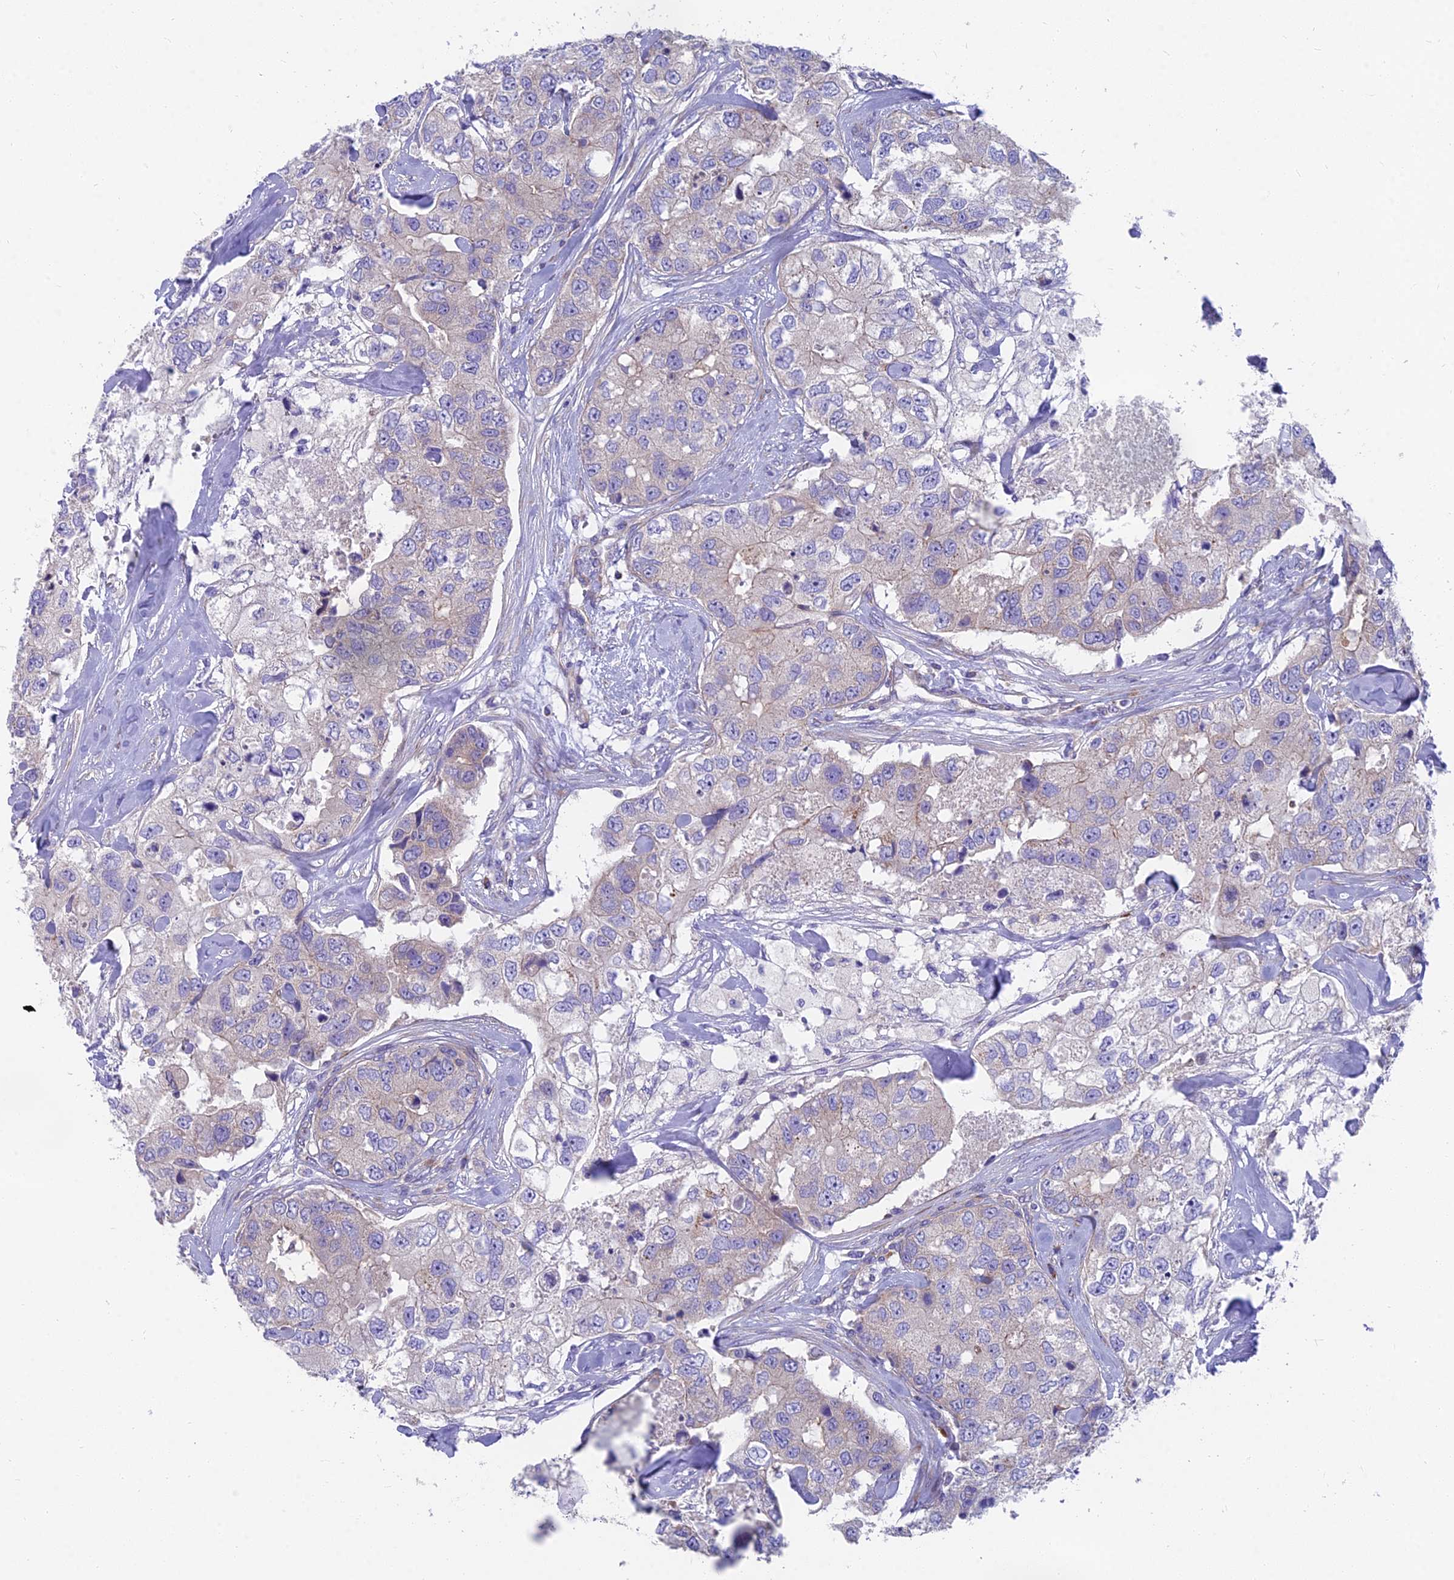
{"staining": {"intensity": "negative", "quantity": "none", "location": "none"}, "tissue": "breast cancer", "cell_type": "Tumor cells", "image_type": "cancer", "snomed": [{"axis": "morphology", "description": "Duct carcinoma"}, {"axis": "topography", "description": "Breast"}], "caption": "The immunohistochemistry (IHC) image has no significant staining in tumor cells of invasive ductal carcinoma (breast) tissue.", "gene": "MVB12A", "patient": {"sex": "female", "age": 62}}